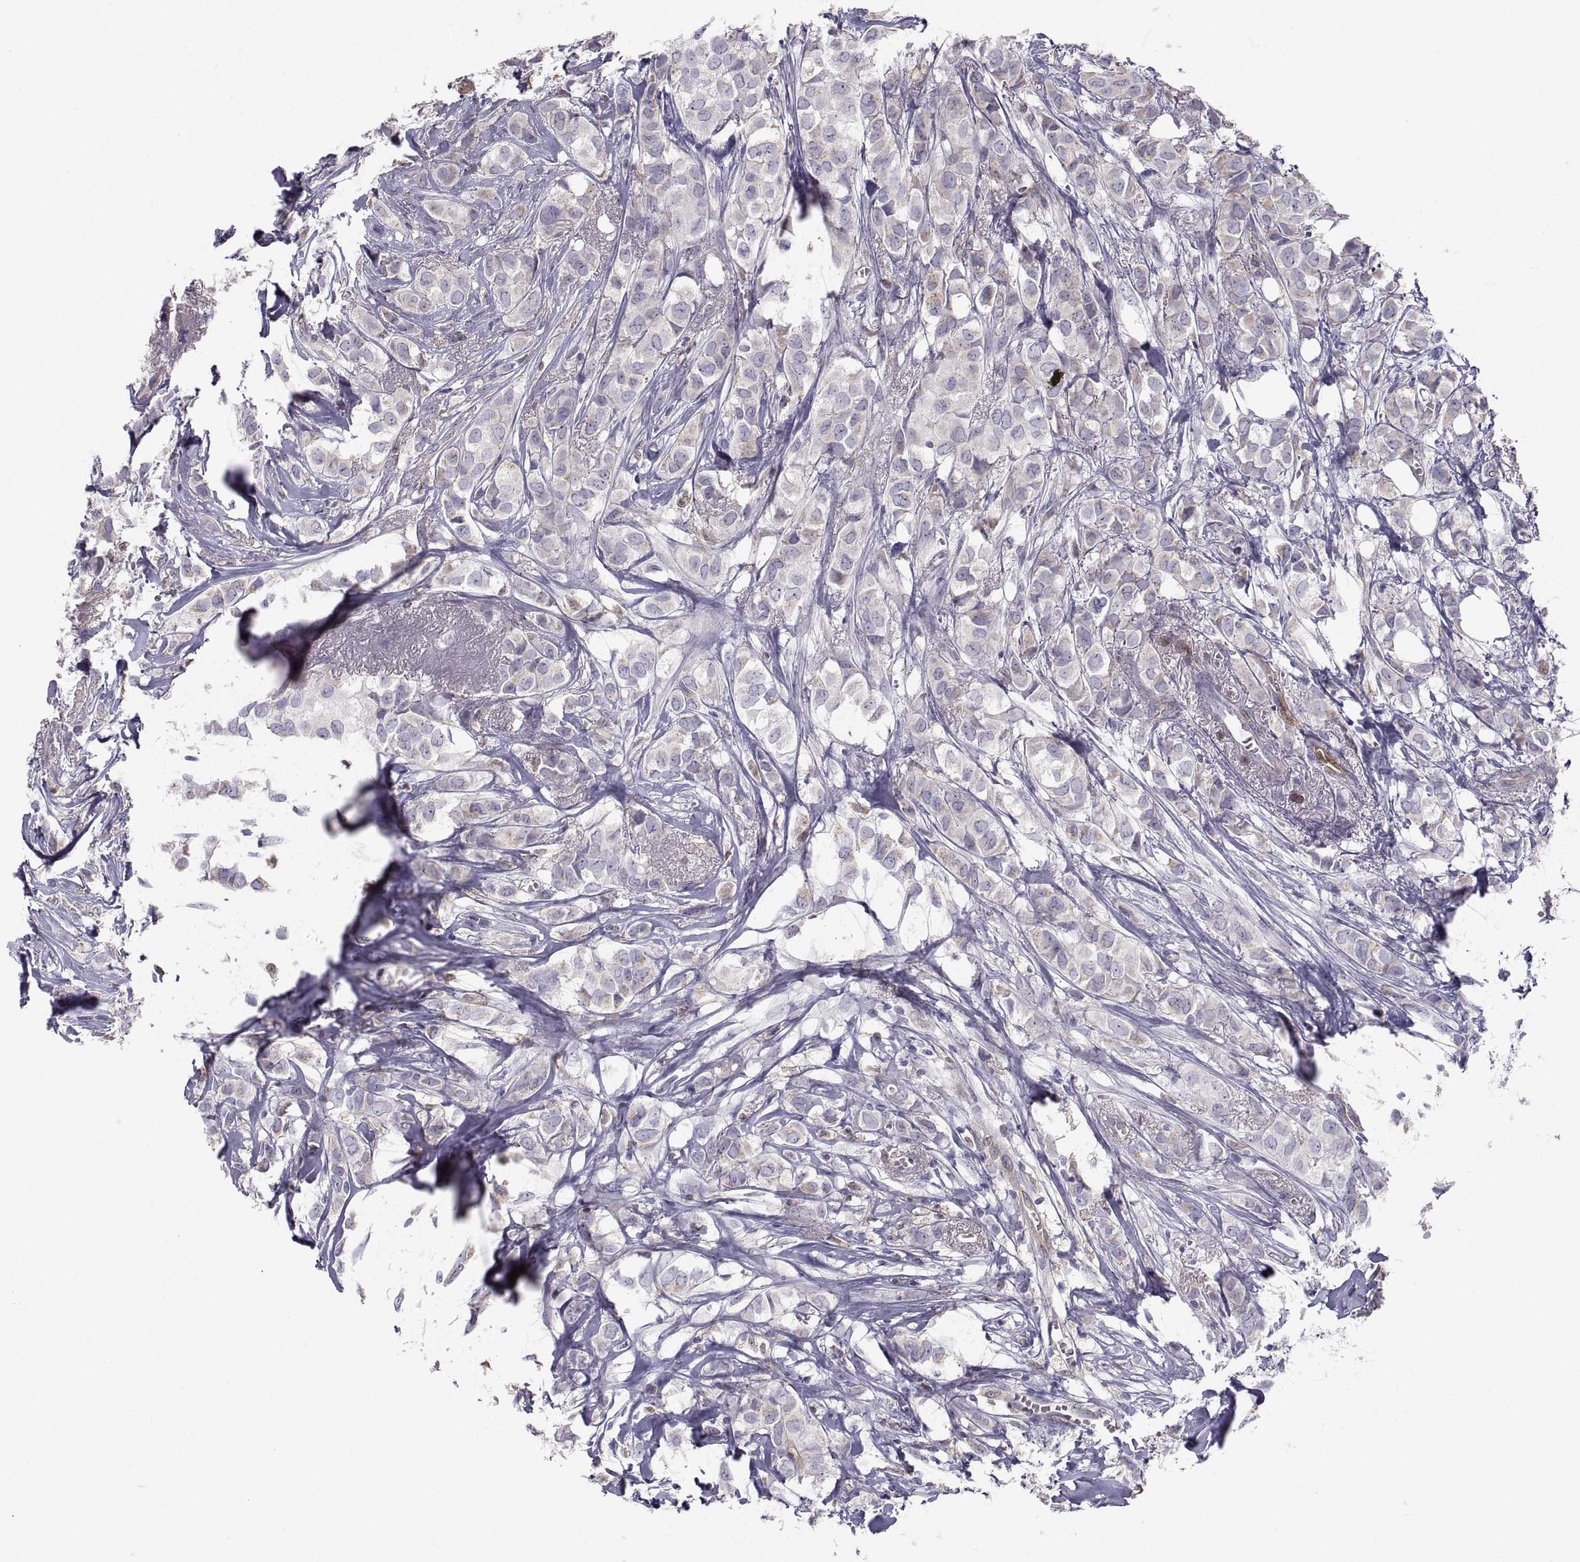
{"staining": {"intensity": "negative", "quantity": "none", "location": "none"}, "tissue": "breast cancer", "cell_type": "Tumor cells", "image_type": "cancer", "snomed": [{"axis": "morphology", "description": "Duct carcinoma"}, {"axis": "topography", "description": "Breast"}], "caption": "An immunohistochemistry image of breast infiltrating ductal carcinoma is shown. There is no staining in tumor cells of breast infiltrating ductal carcinoma. The staining was performed using DAB to visualize the protein expression in brown, while the nuclei were stained in blue with hematoxylin (Magnification: 20x).", "gene": "PGM5", "patient": {"sex": "female", "age": 85}}